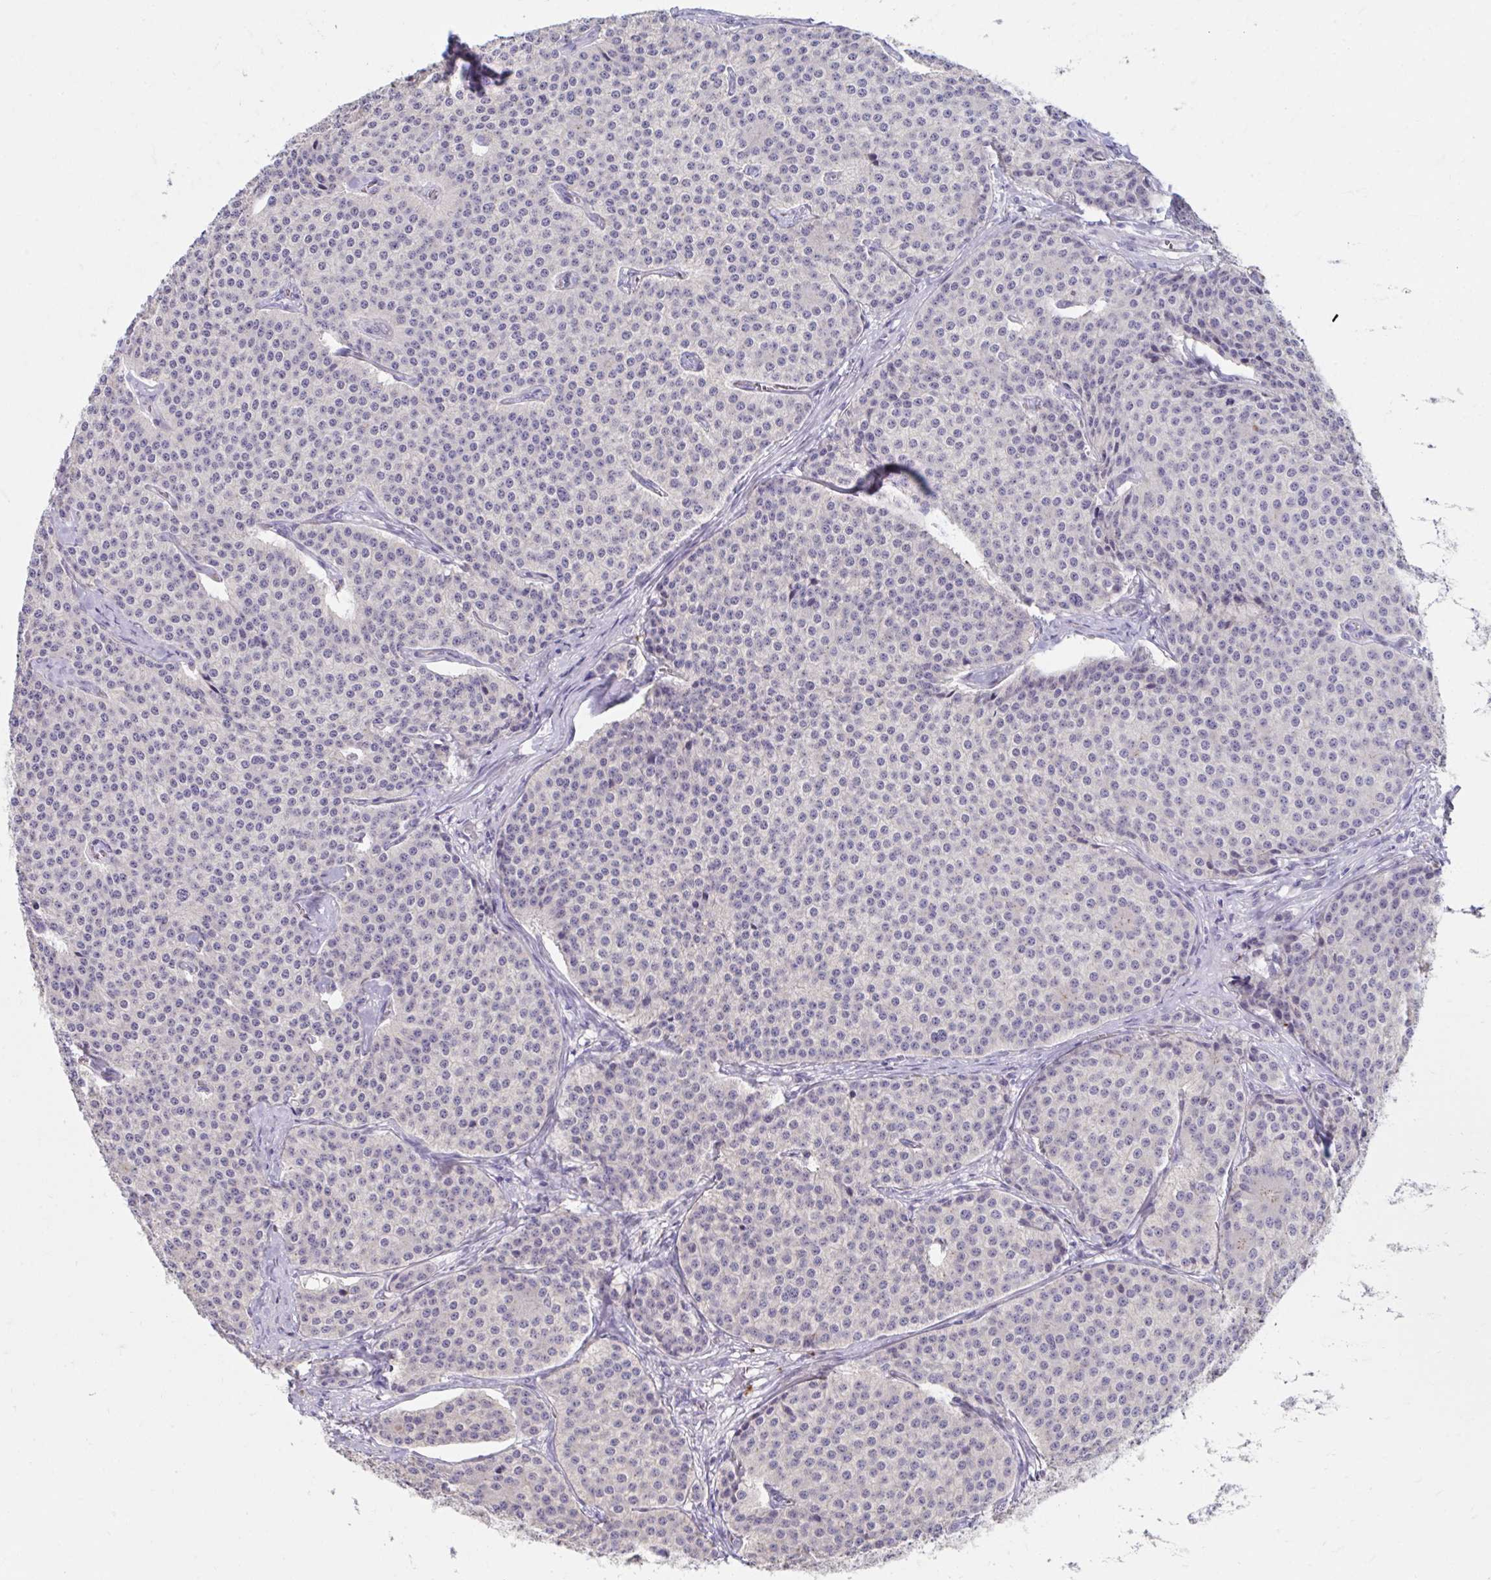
{"staining": {"intensity": "negative", "quantity": "none", "location": "none"}, "tissue": "carcinoid", "cell_type": "Tumor cells", "image_type": "cancer", "snomed": [{"axis": "morphology", "description": "Carcinoid, malignant, NOS"}, {"axis": "topography", "description": "Small intestine"}], "caption": "Immunohistochemistry (IHC) of human carcinoid (malignant) exhibits no staining in tumor cells.", "gene": "GPR162", "patient": {"sex": "female", "age": 64}}